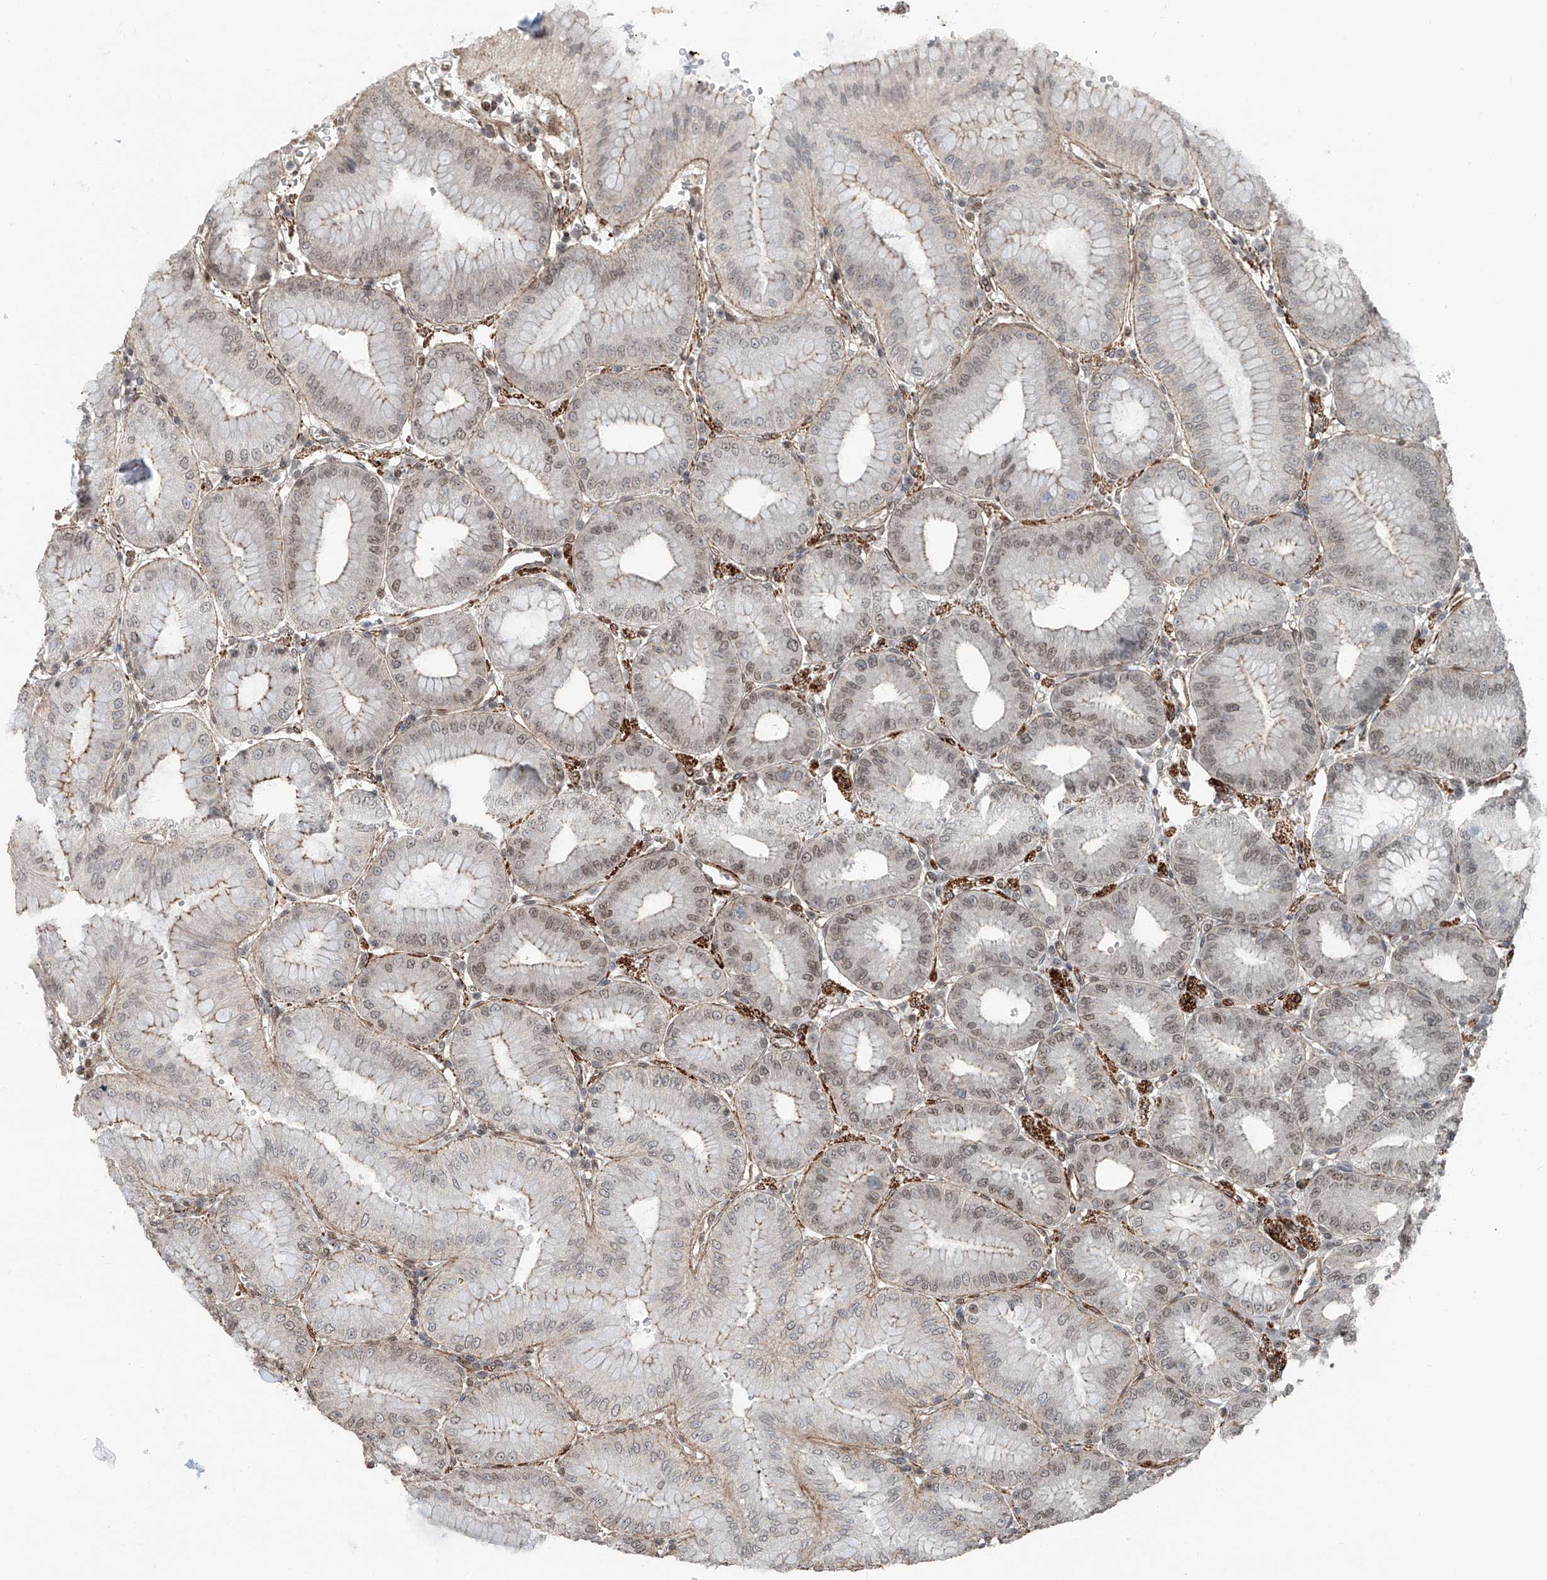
{"staining": {"intensity": "weak", "quantity": "25%-75%", "location": "nuclear"}, "tissue": "stomach", "cell_type": "Glandular cells", "image_type": "normal", "snomed": [{"axis": "morphology", "description": "Normal tissue, NOS"}, {"axis": "topography", "description": "Stomach, lower"}], "caption": "Weak nuclear expression is appreciated in about 25%-75% of glandular cells in unremarkable stomach. (Brightfield microscopy of DAB IHC at high magnification).", "gene": "SDE2", "patient": {"sex": "male", "age": 71}}